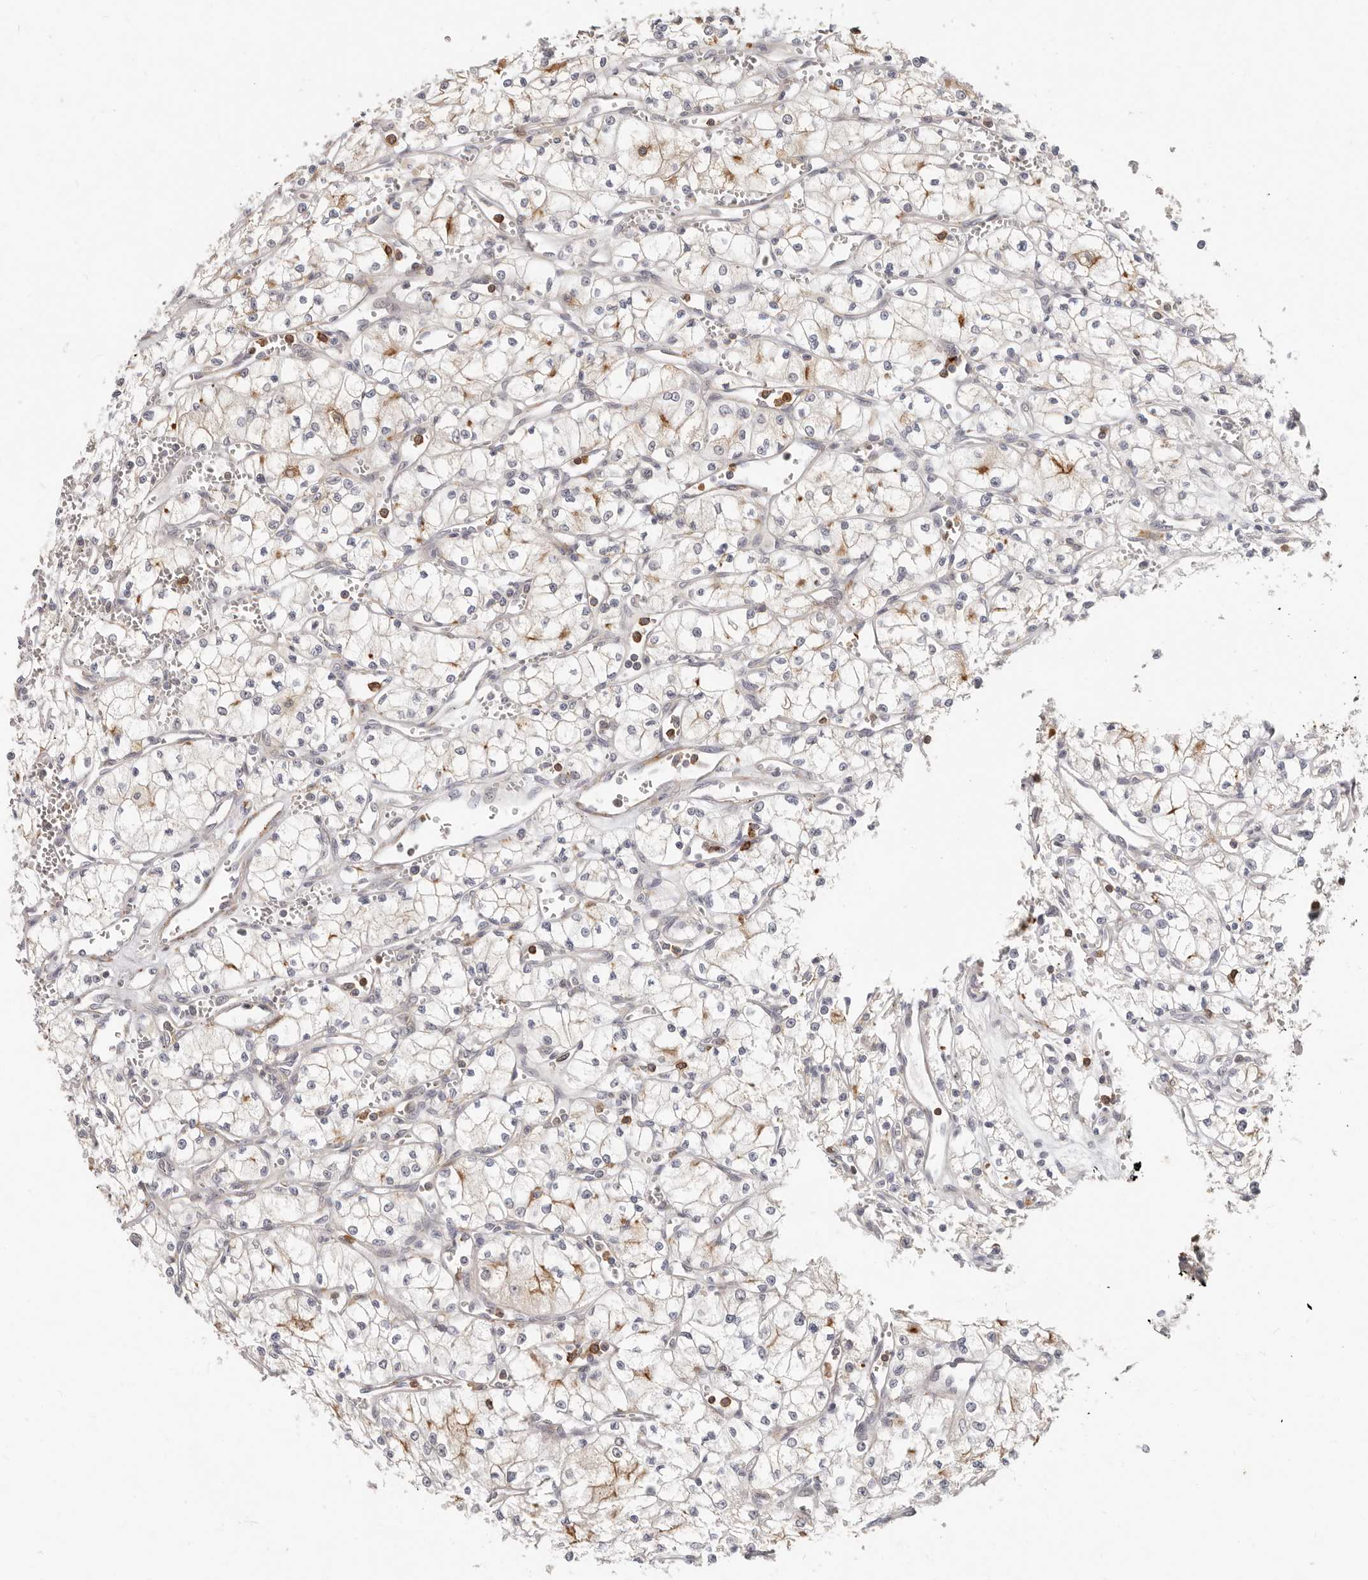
{"staining": {"intensity": "moderate", "quantity": "25%-75%", "location": "cytoplasmic/membranous"}, "tissue": "renal cancer", "cell_type": "Tumor cells", "image_type": "cancer", "snomed": [{"axis": "morphology", "description": "Adenocarcinoma, NOS"}, {"axis": "topography", "description": "Kidney"}], "caption": "High-power microscopy captured an immunohistochemistry histopathology image of renal adenocarcinoma, revealing moderate cytoplasmic/membranous staining in about 25%-75% of tumor cells.", "gene": "TMEM63B", "patient": {"sex": "male", "age": 59}}